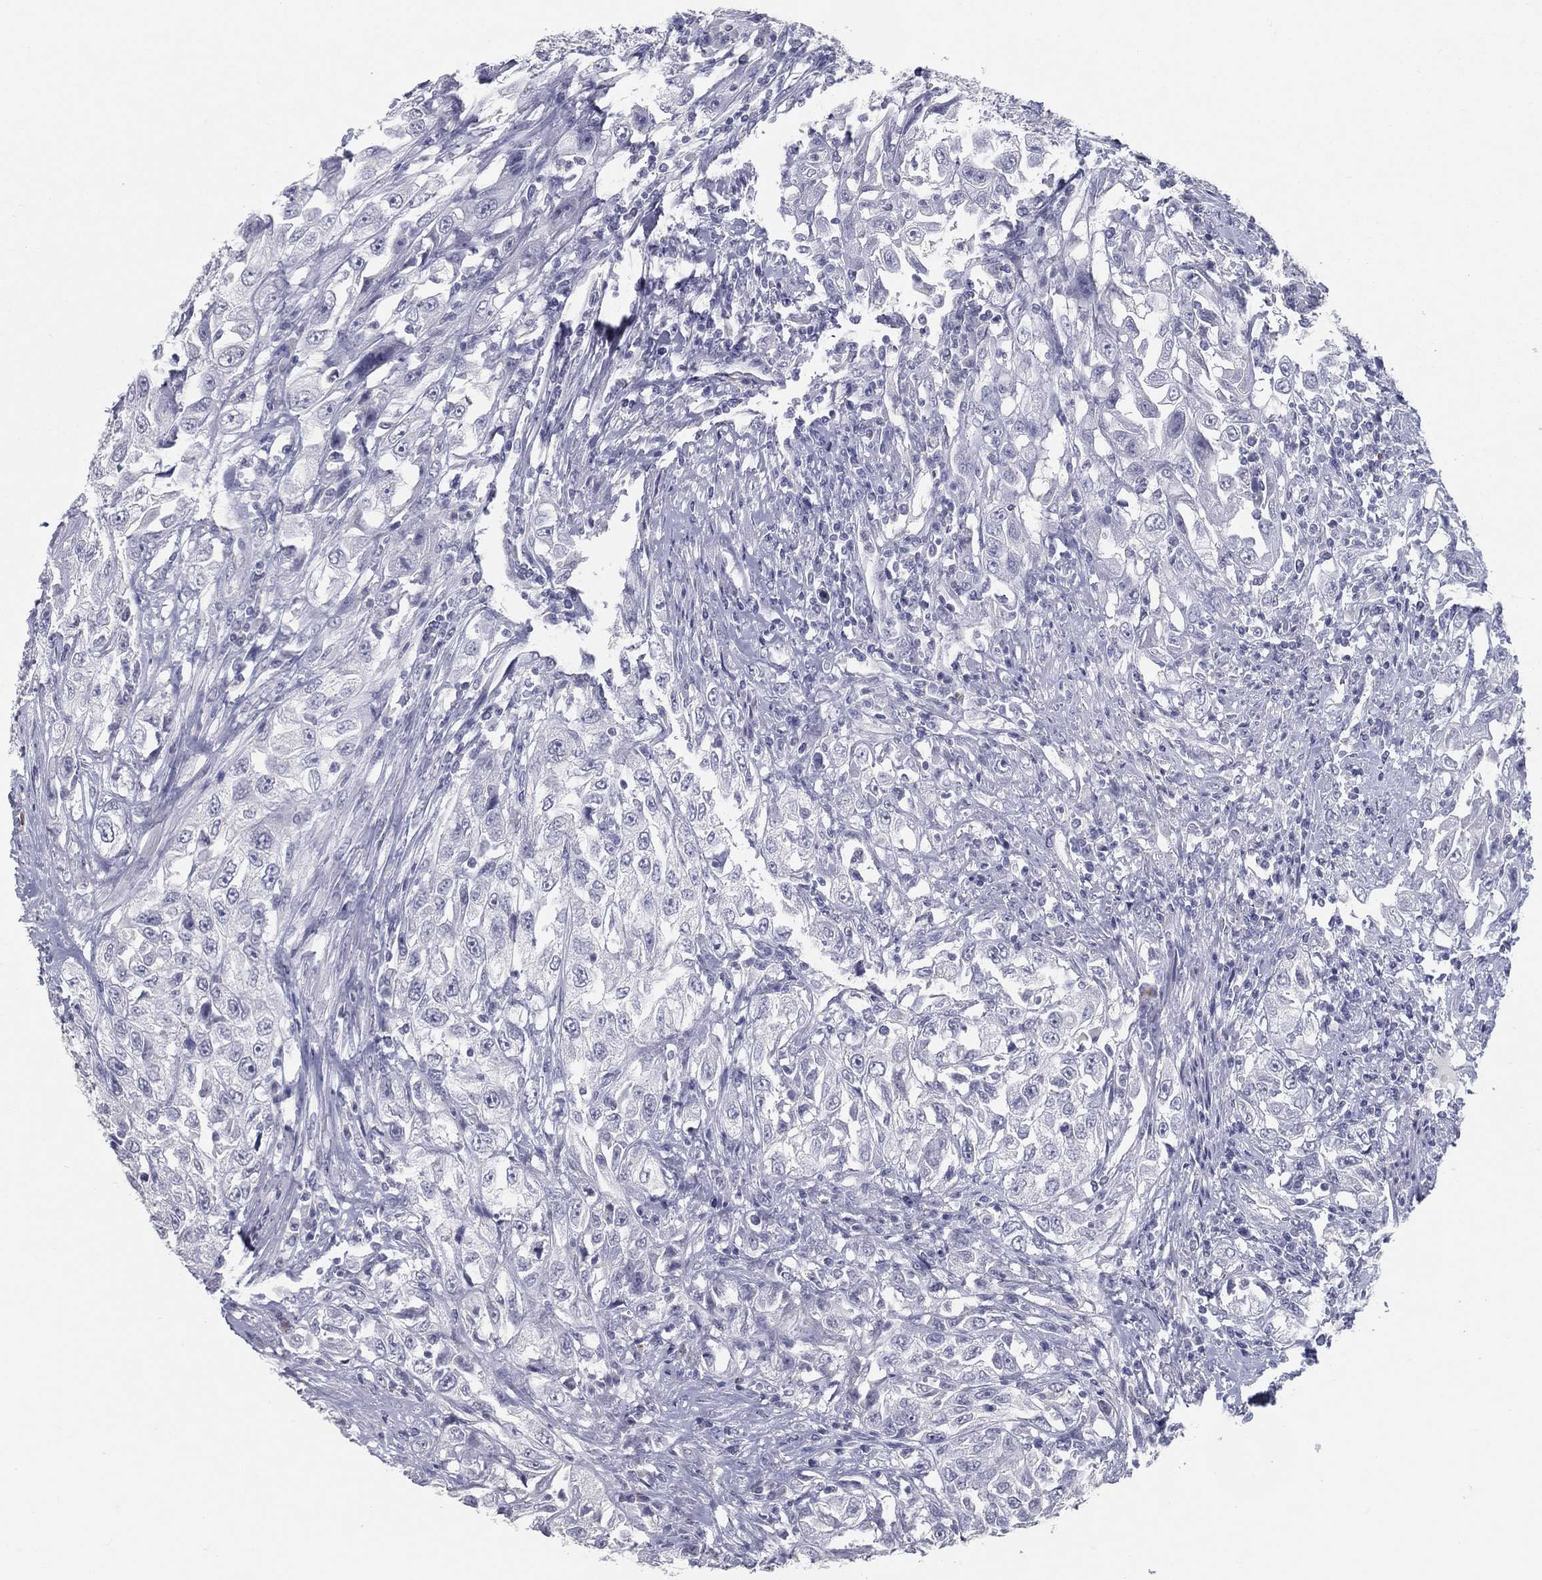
{"staining": {"intensity": "negative", "quantity": "none", "location": "none"}, "tissue": "urothelial cancer", "cell_type": "Tumor cells", "image_type": "cancer", "snomed": [{"axis": "morphology", "description": "Urothelial carcinoma, High grade"}, {"axis": "topography", "description": "Urinary bladder"}], "caption": "High-grade urothelial carcinoma was stained to show a protein in brown. There is no significant staining in tumor cells. The staining is performed using DAB (3,3'-diaminobenzidine) brown chromogen with nuclei counter-stained in using hematoxylin.", "gene": "ACE2", "patient": {"sex": "female", "age": 56}}